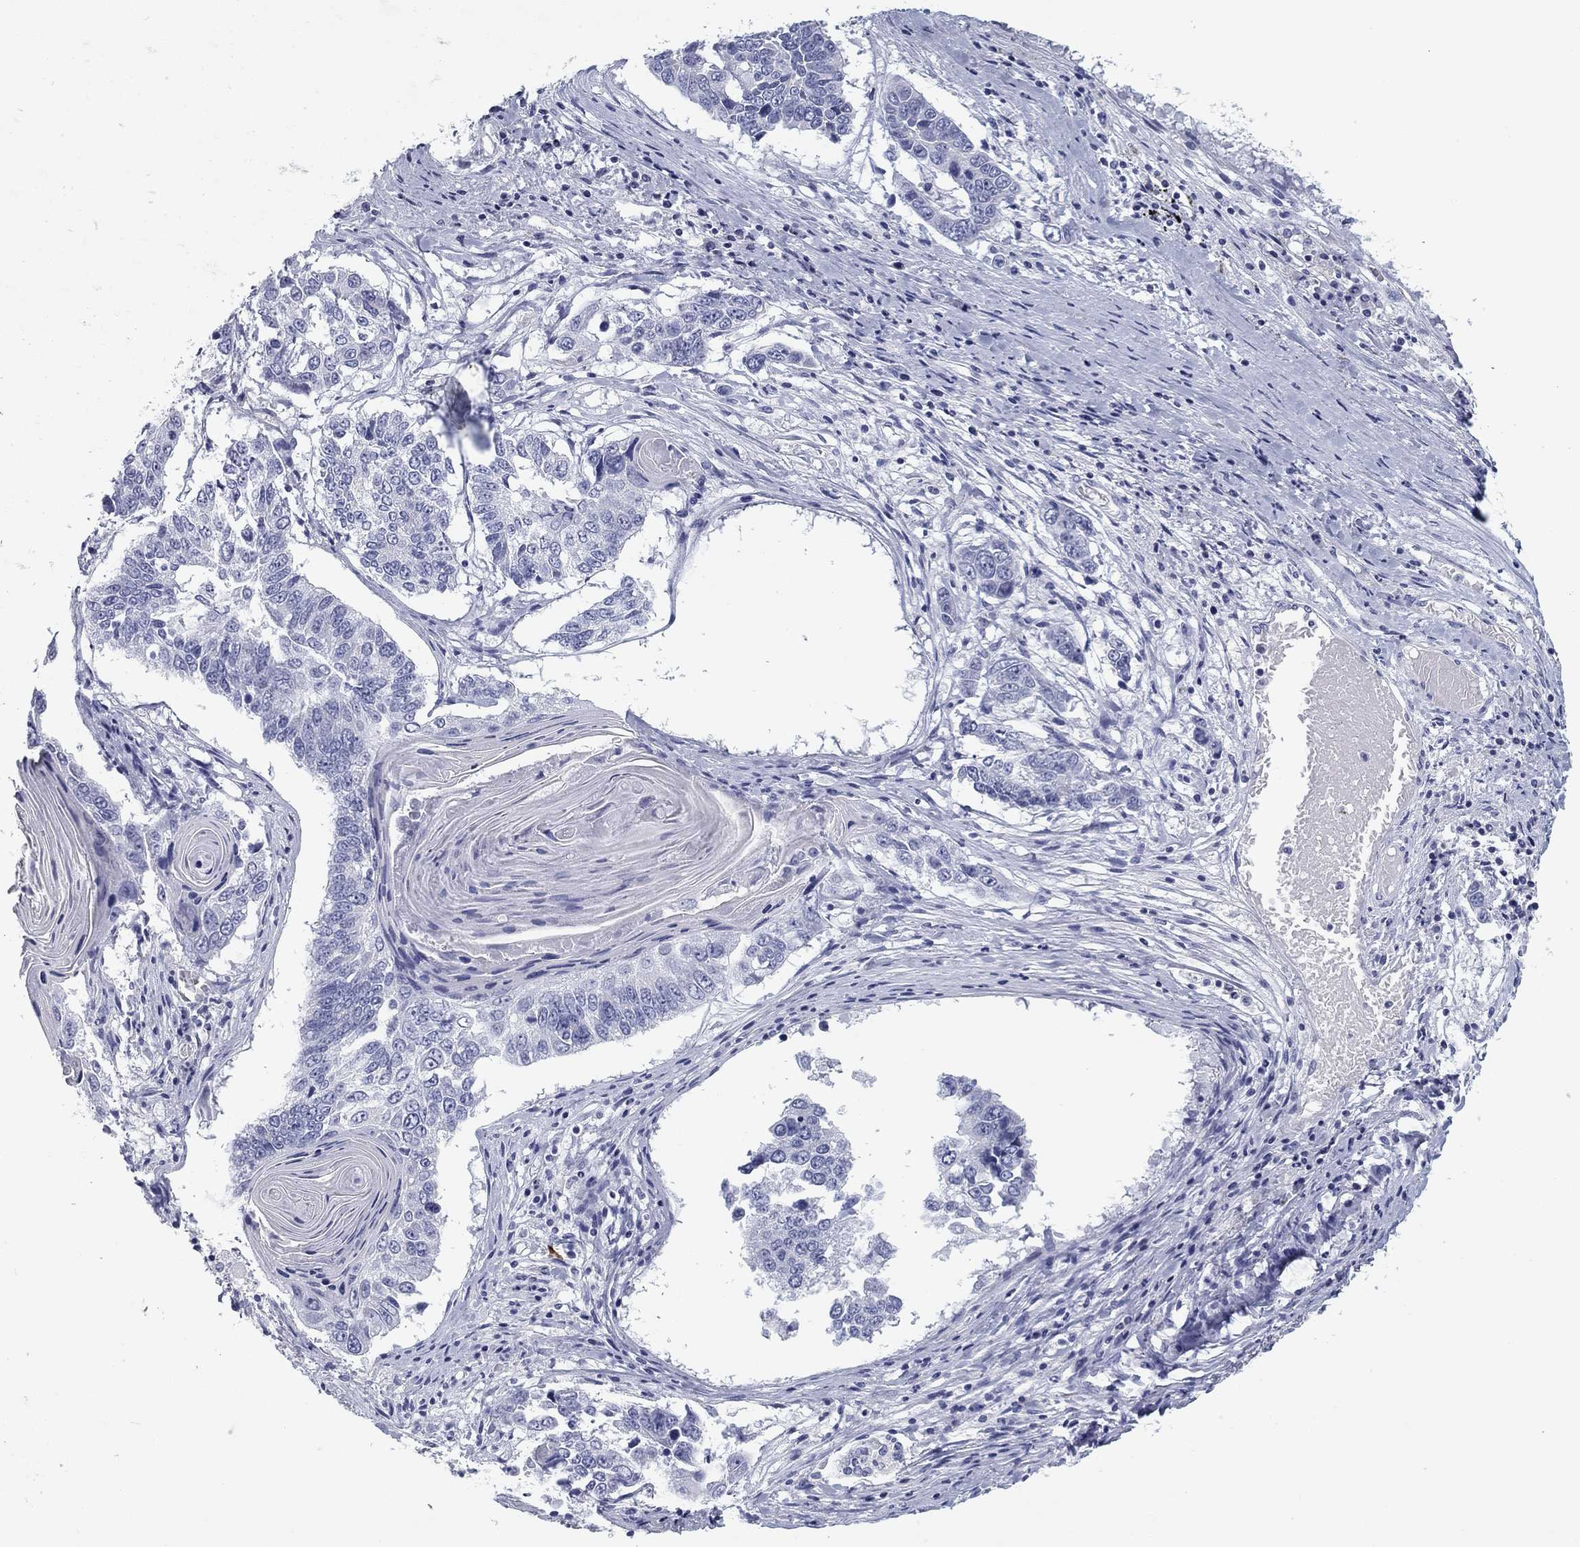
{"staining": {"intensity": "negative", "quantity": "none", "location": "none"}, "tissue": "lung cancer", "cell_type": "Tumor cells", "image_type": "cancer", "snomed": [{"axis": "morphology", "description": "Squamous cell carcinoma, NOS"}, {"axis": "topography", "description": "Lung"}], "caption": "The histopathology image displays no significant staining in tumor cells of squamous cell carcinoma (lung).", "gene": "CD79B", "patient": {"sex": "male", "age": 73}}